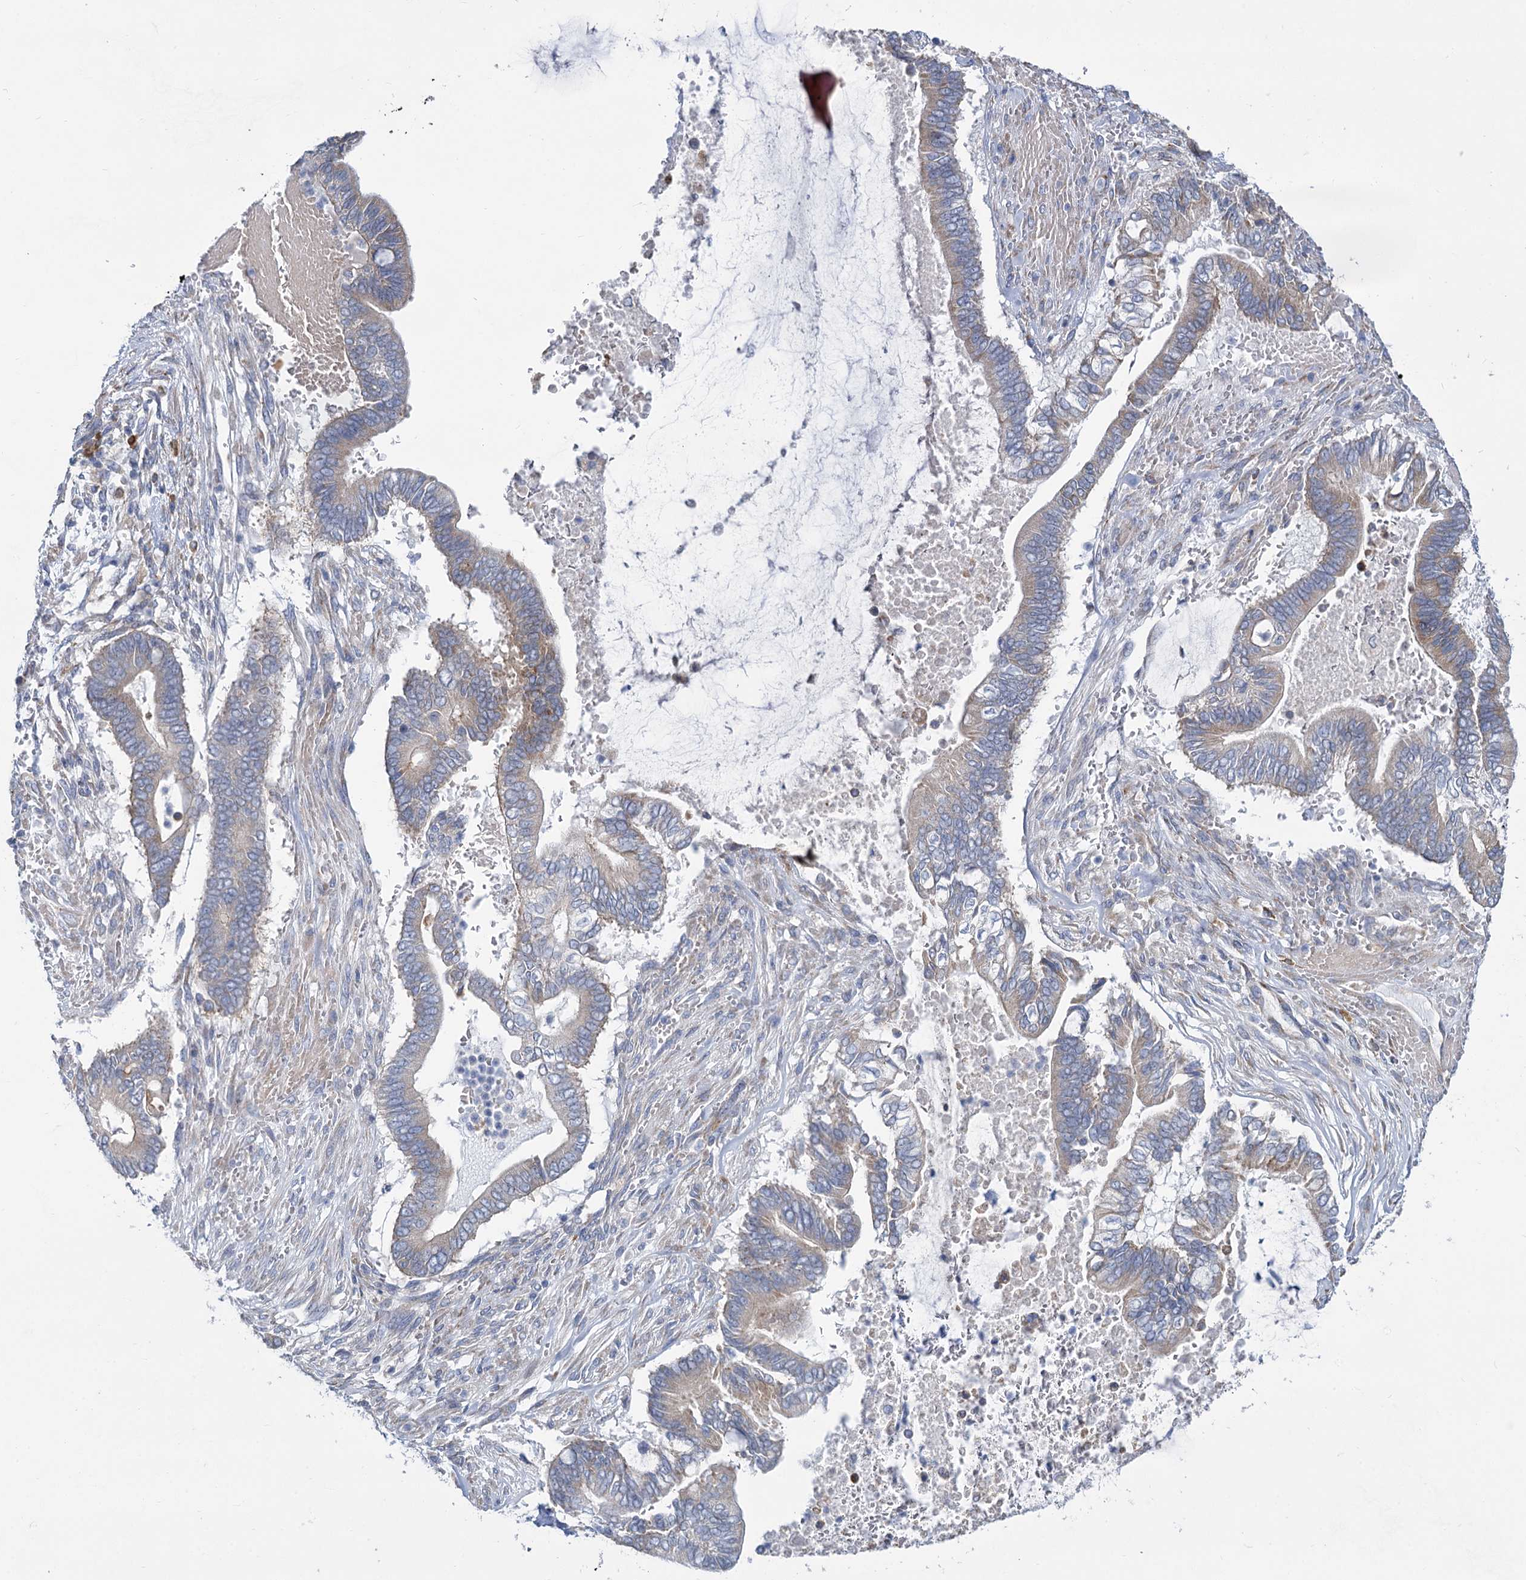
{"staining": {"intensity": "weak", "quantity": "<25%", "location": "cytoplasmic/membranous"}, "tissue": "pancreatic cancer", "cell_type": "Tumor cells", "image_type": "cancer", "snomed": [{"axis": "morphology", "description": "Adenocarcinoma, NOS"}, {"axis": "topography", "description": "Pancreas"}], "caption": "An immunohistochemistry (IHC) histopathology image of pancreatic adenocarcinoma is shown. There is no staining in tumor cells of pancreatic adenocarcinoma.", "gene": "PRSS35", "patient": {"sex": "male", "age": 68}}